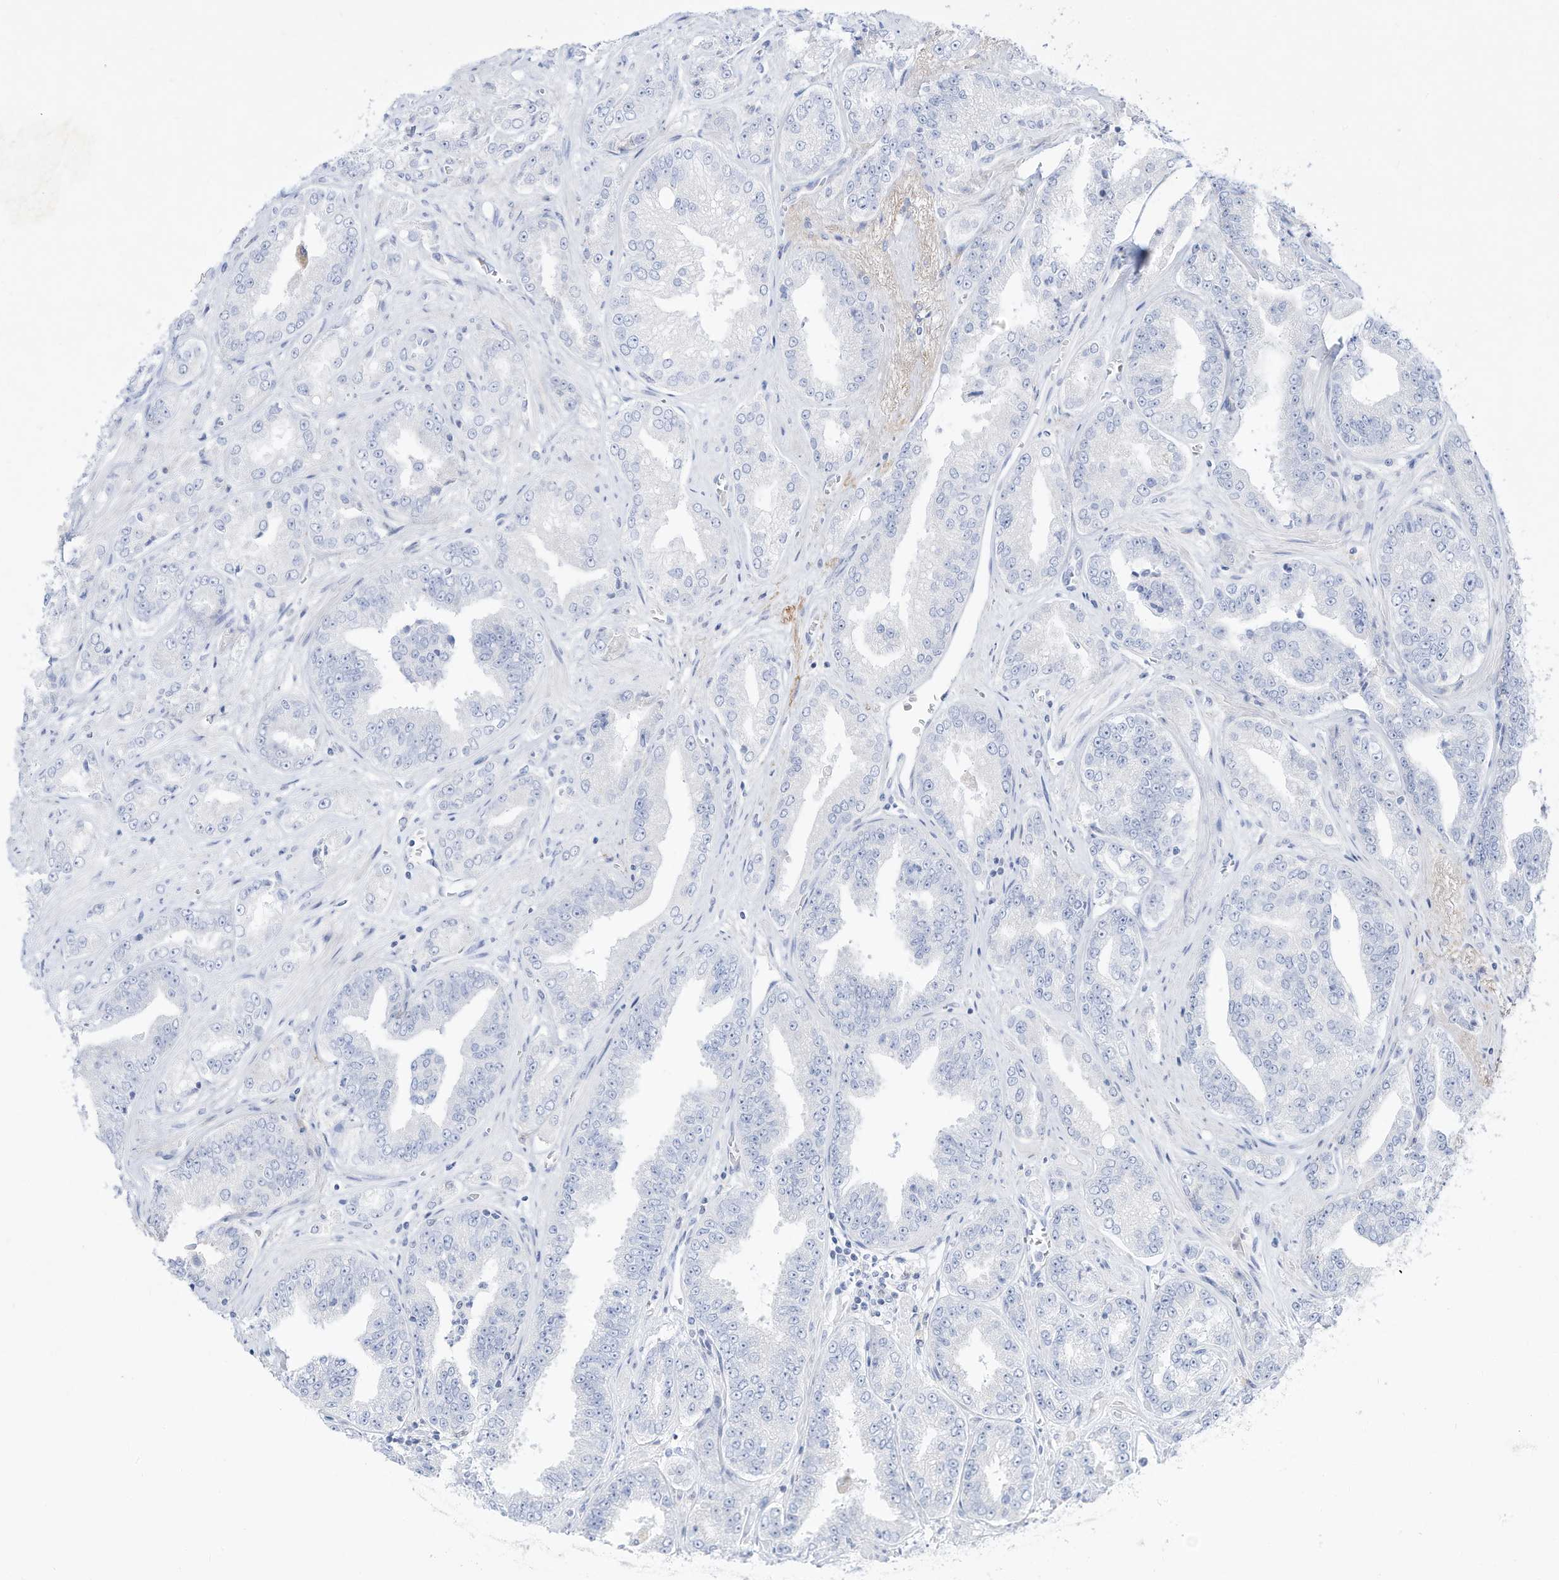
{"staining": {"intensity": "negative", "quantity": "none", "location": "none"}, "tissue": "prostate cancer", "cell_type": "Tumor cells", "image_type": "cancer", "snomed": [{"axis": "morphology", "description": "Adenocarcinoma, High grade"}, {"axis": "topography", "description": "Prostate"}], "caption": "This is an immunohistochemistry image of human adenocarcinoma (high-grade) (prostate). There is no staining in tumor cells.", "gene": "DMKN", "patient": {"sex": "male", "age": 71}}